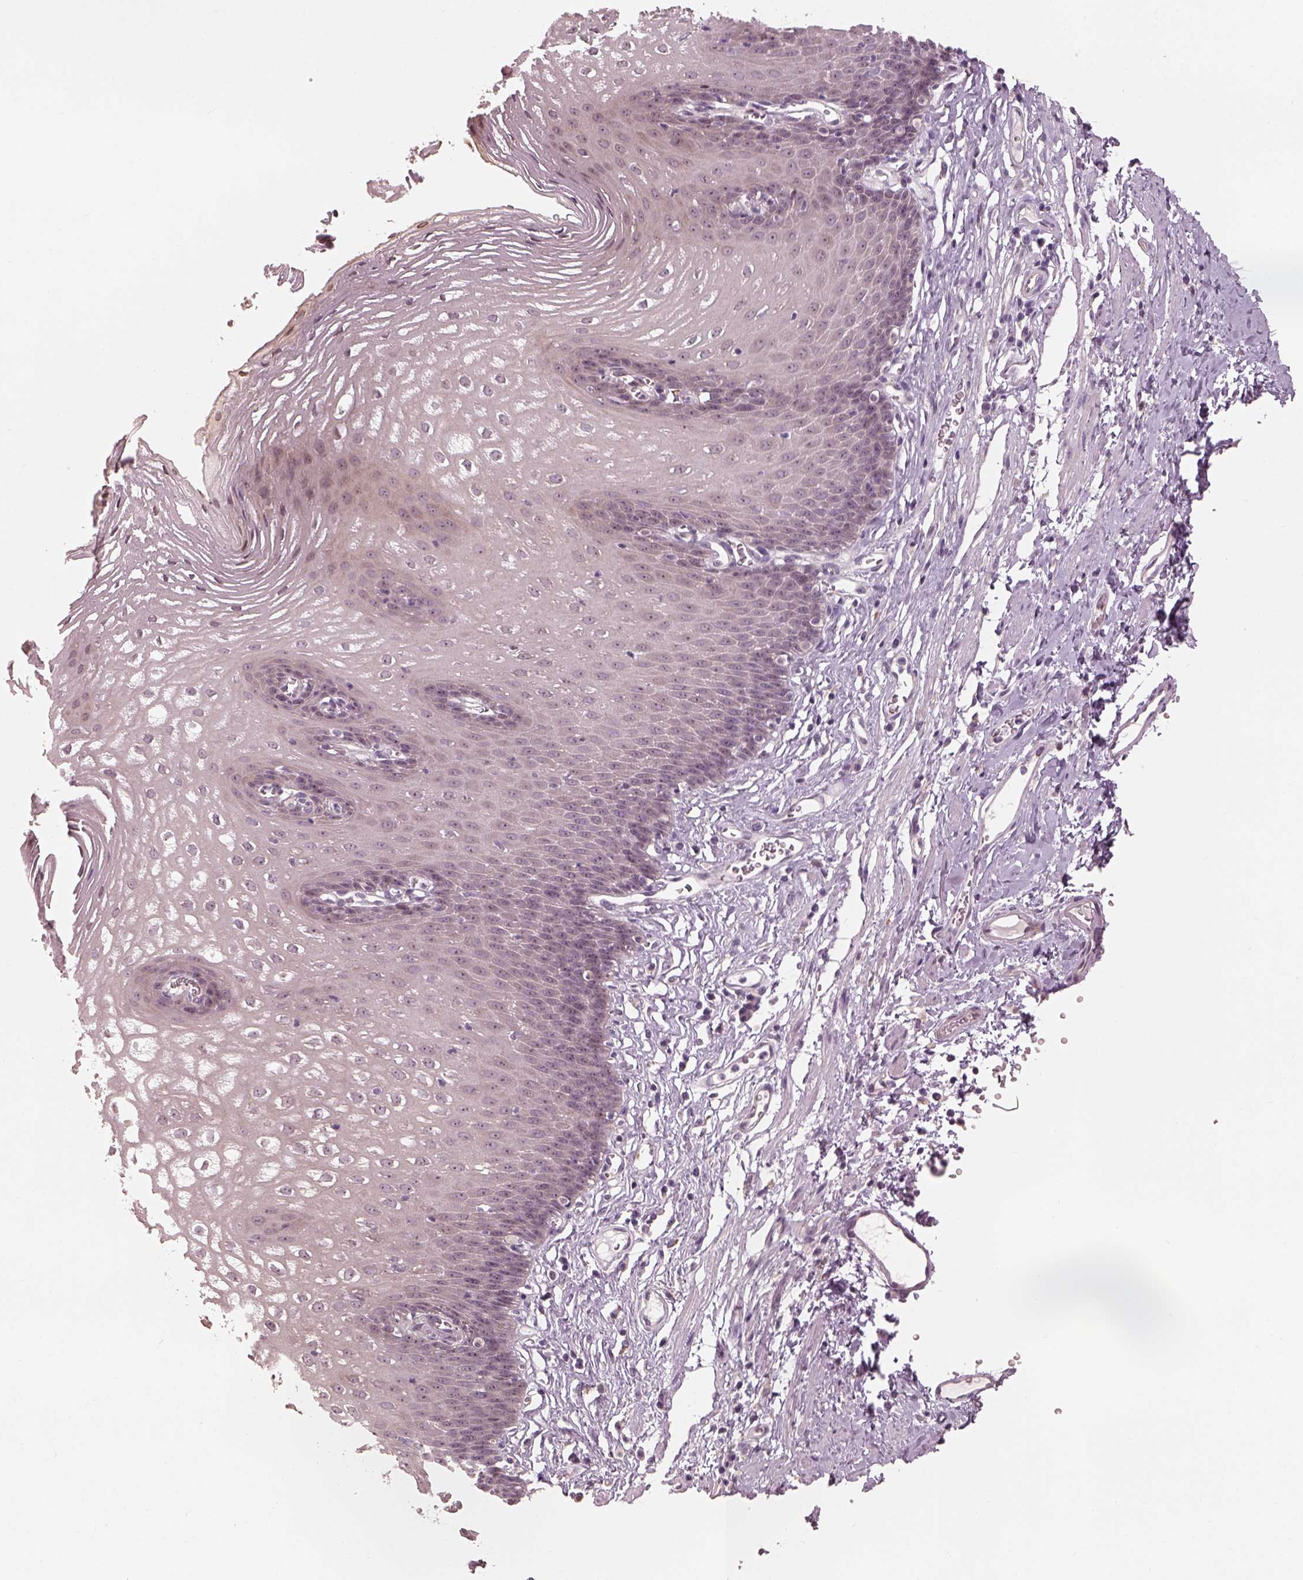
{"staining": {"intensity": "weak", "quantity": "25%-75%", "location": "cytoplasmic/membranous"}, "tissue": "esophagus", "cell_type": "Squamous epithelial cells", "image_type": "normal", "snomed": [{"axis": "morphology", "description": "Normal tissue, NOS"}, {"axis": "topography", "description": "Esophagus"}], "caption": "DAB (3,3'-diaminobenzidine) immunohistochemical staining of normal esophagus exhibits weak cytoplasmic/membranous protein expression in about 25%-75% of squamous epithelial cells.", "gene": "CDS1", "patient": {"sex": "male", "age": 72}}